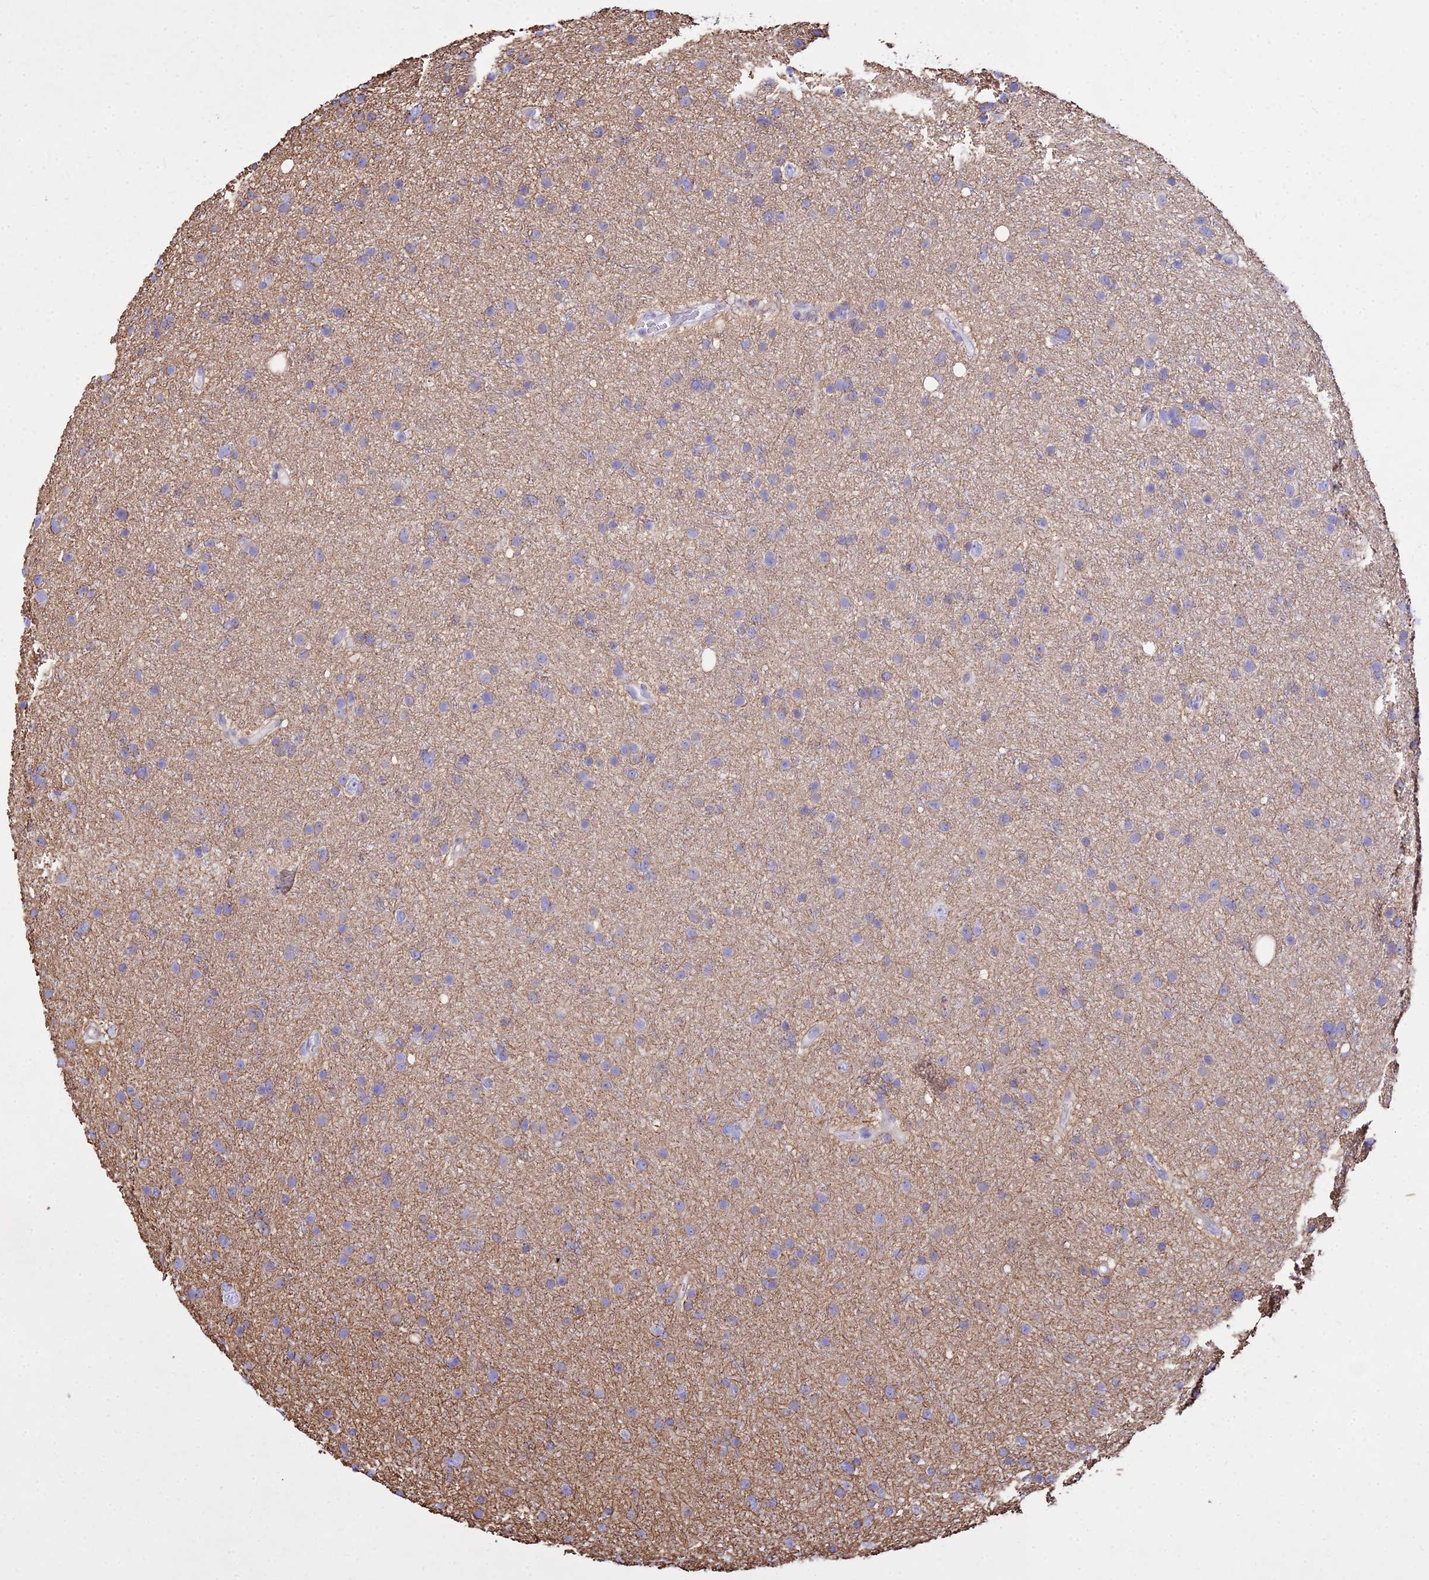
{"staining": {"intensity": "negative", "quantity": "none", "location": "none"}, "tissue": "glioma", "cell_type": "Tumor cells", "image_type": "cancer", "snomed": [{"axis": "morphology", "description": "Glioma, malignant, Low grade"}, {"axis": "topography", "description": "Cerebral cortex"}], "caption": "A high-resolution photomicrograph shows immunohistochemistry (IHC) staining of malignant glioma (low-grade), which shows no significant staining in tumor cells. (Brightfield microscopy of DAB (3,3'-diaminobenzidine) immunohistochemistry at high magnification).", "gene": "DLX1", "patient": {"sex": "female", "age": 39}}